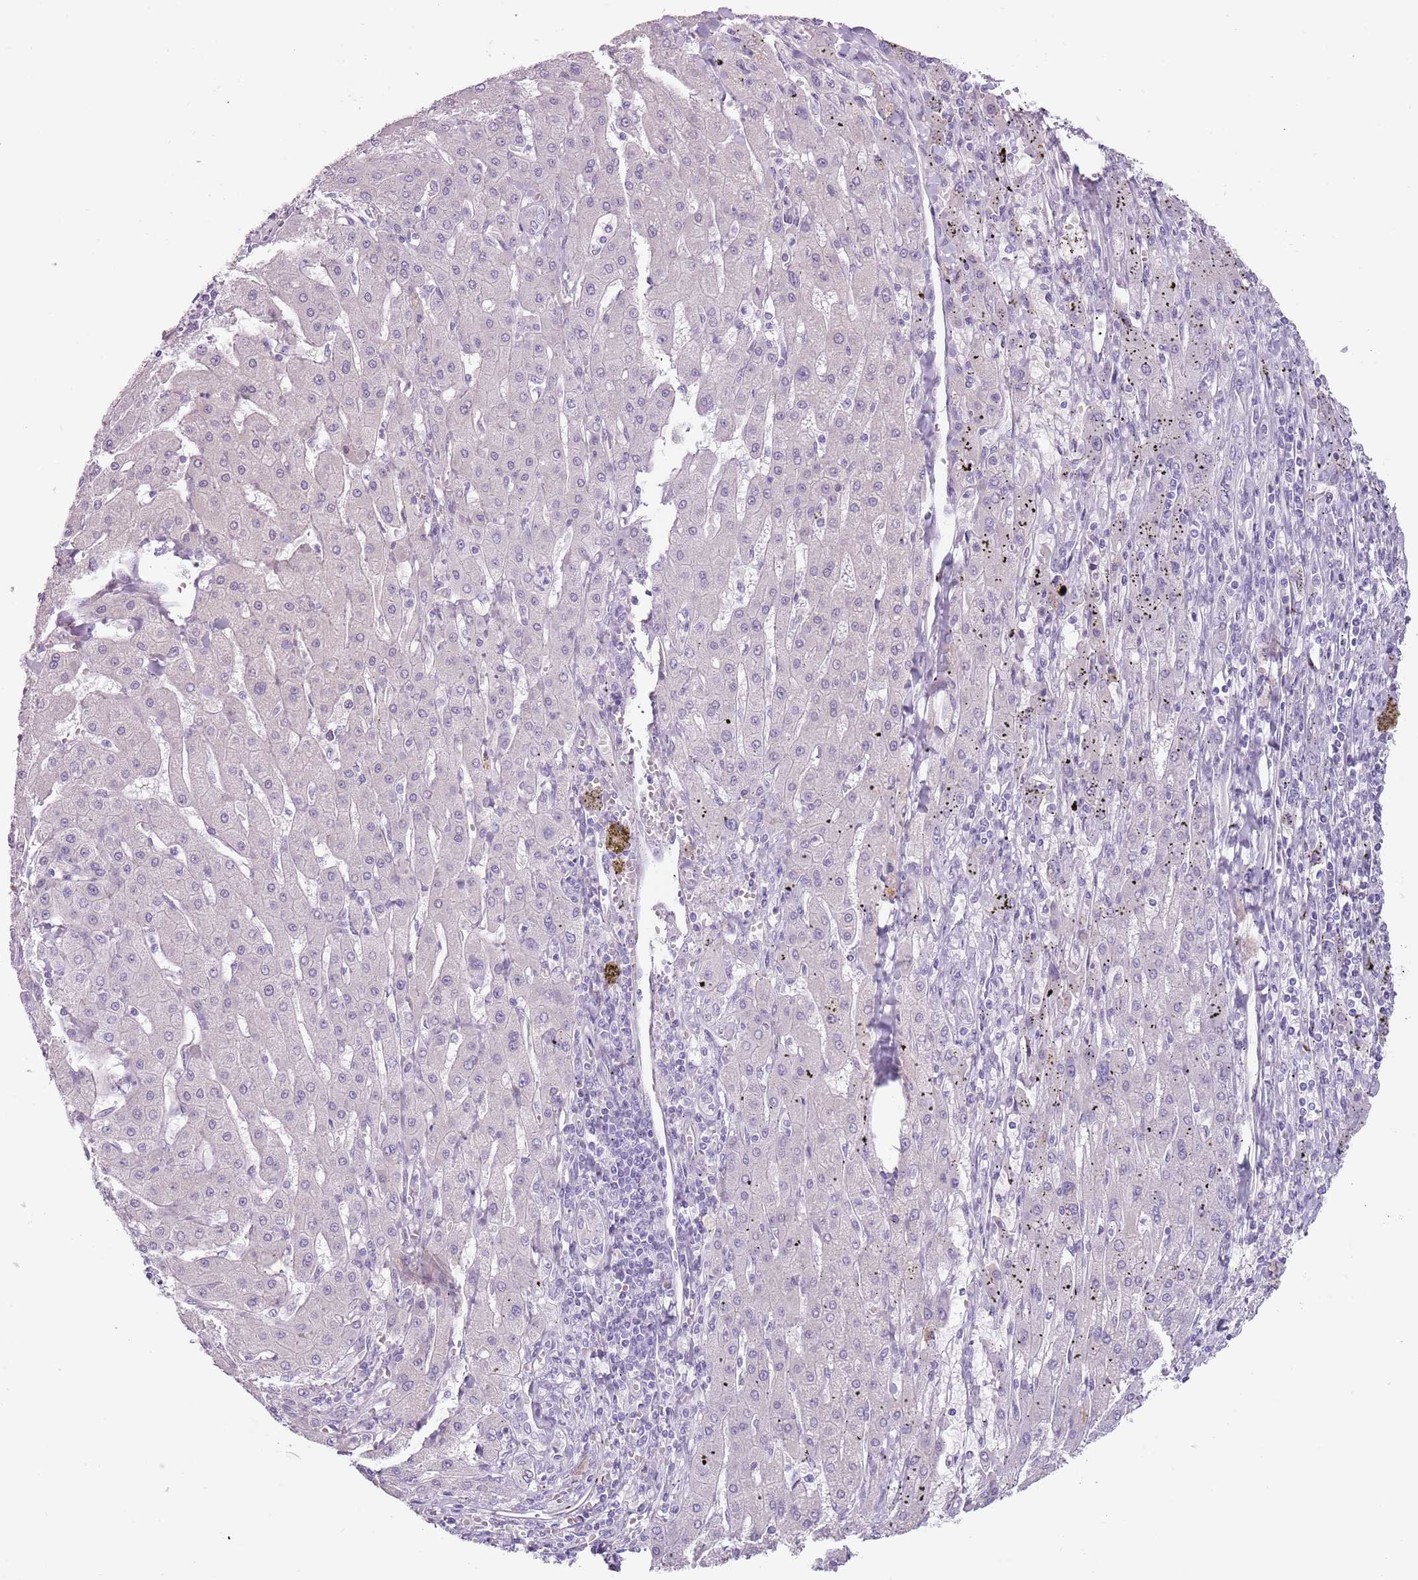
{"staining": {"intensity": "negative", "quantity": "none", "location": "none"}, "tissue": "liver cancer", "cell_type": "Tumor cells", "image_type": "cancer", "snomed": [{"axis": "morphology", "description": "Carcinoma, Hepatocellular, NOS"}, {"axis": "topography", "description": "Liver"}], "caption": "DAB immunohistochemical staining of liver cancer (hepatocellular carcinoma) demonstrates no significant expression in tumor cells. (DAB (3,3'-diaminobenzidine) immunohistochemistry with hematoxylin counter stain).", "gene": "RFX2", "patient": {"sex": "male", "age": 72}}